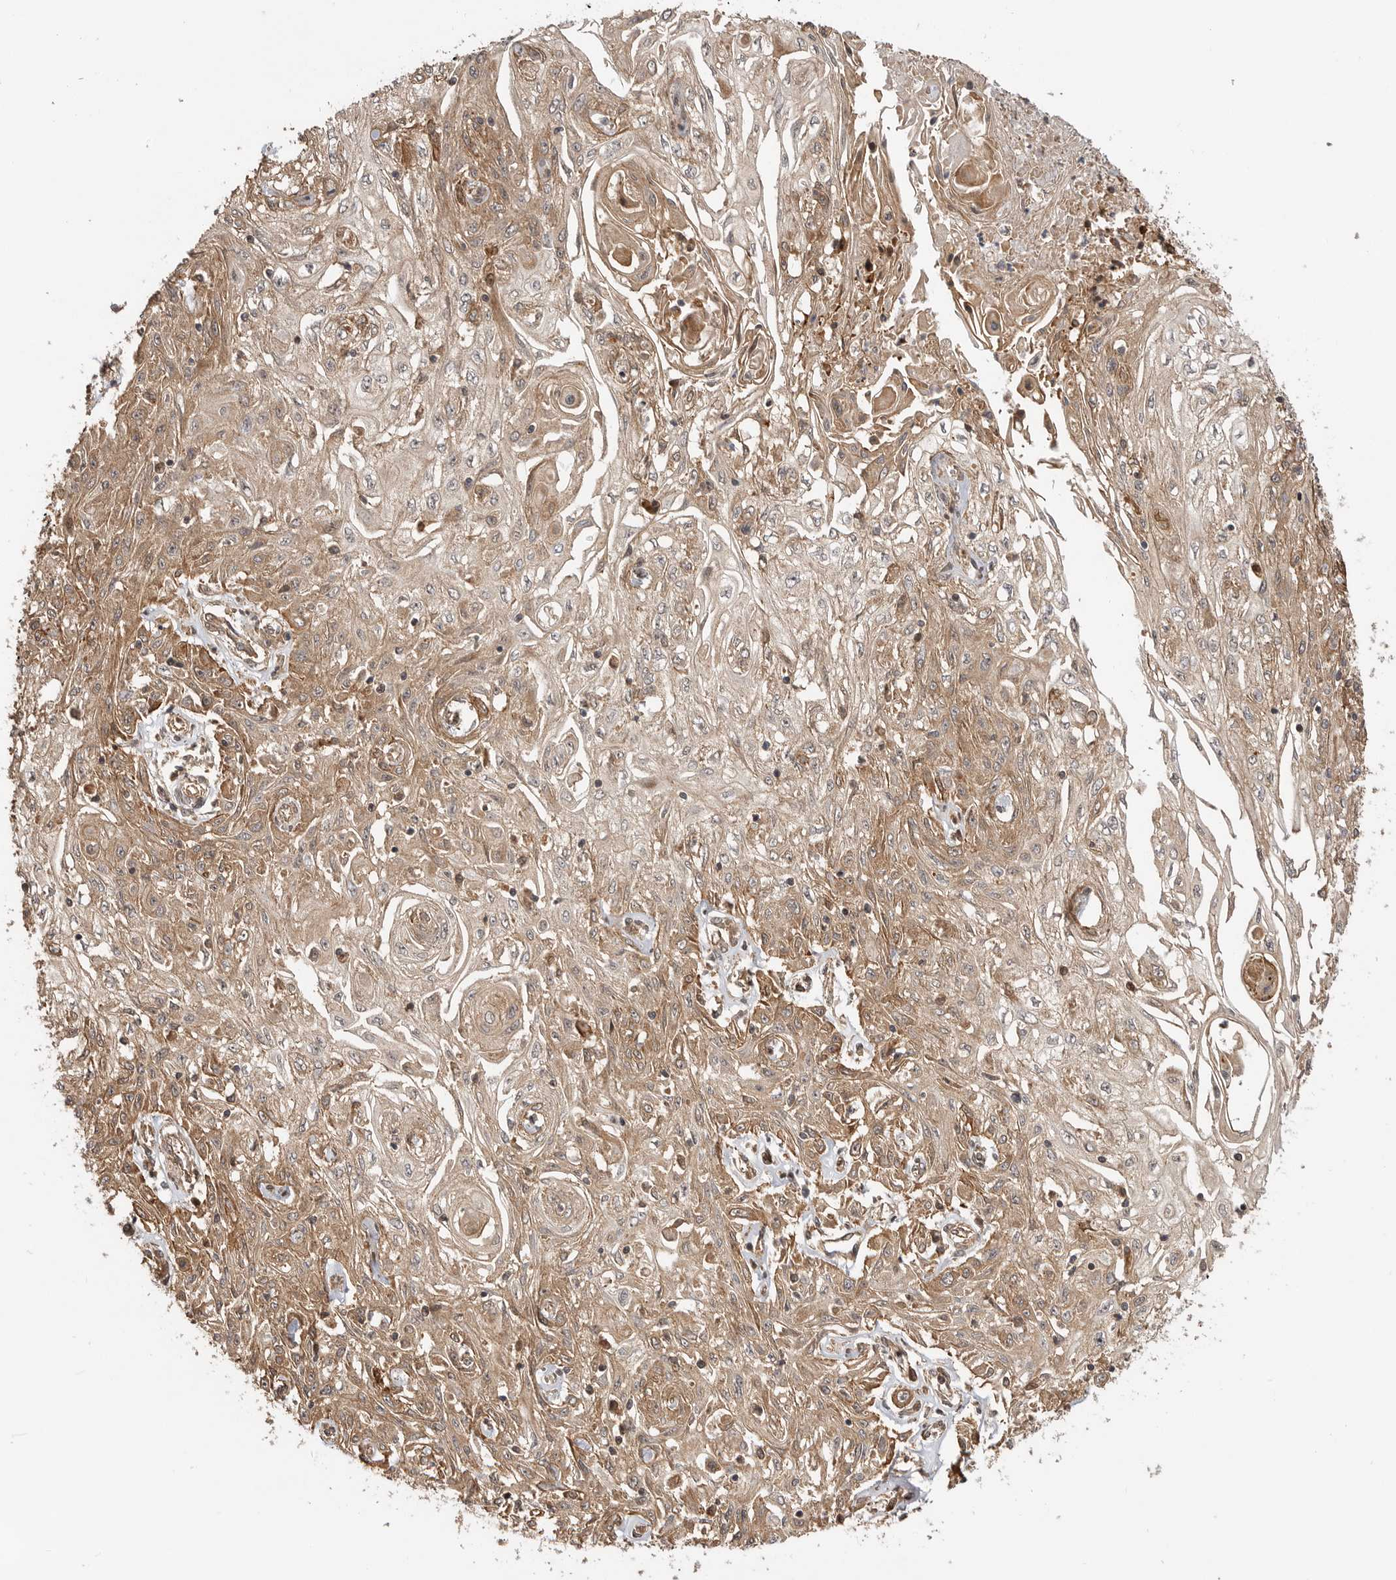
{"staining": {"intensity": "moderate", "quantity": ">75%", "location": "cytoplasmic/membranous"}, "tissue": "skin cancer", "cell_type": "Tumor cells", "image_type": "cancer", "snomed": [{"axis": "morphology", "description": "Squamous cell carcinoma, NOS"}, {"axis": "morphology", "description": "Squamous cell carcinoma, metastatic, NOS"}, {"axis": "topography", "description": "Skin"}, {"axis": "topography", "description": "Lymph node"}], "caption": "This image shows immunohistochemistry staining of skin cancer (metastatic squamous cell carcinoma), with medium moderate cytoplasmic/membranous expression in about >75% of tumor cells.", "gene": "ADPRS", "patient": {"sex": "male", "age": 75}}